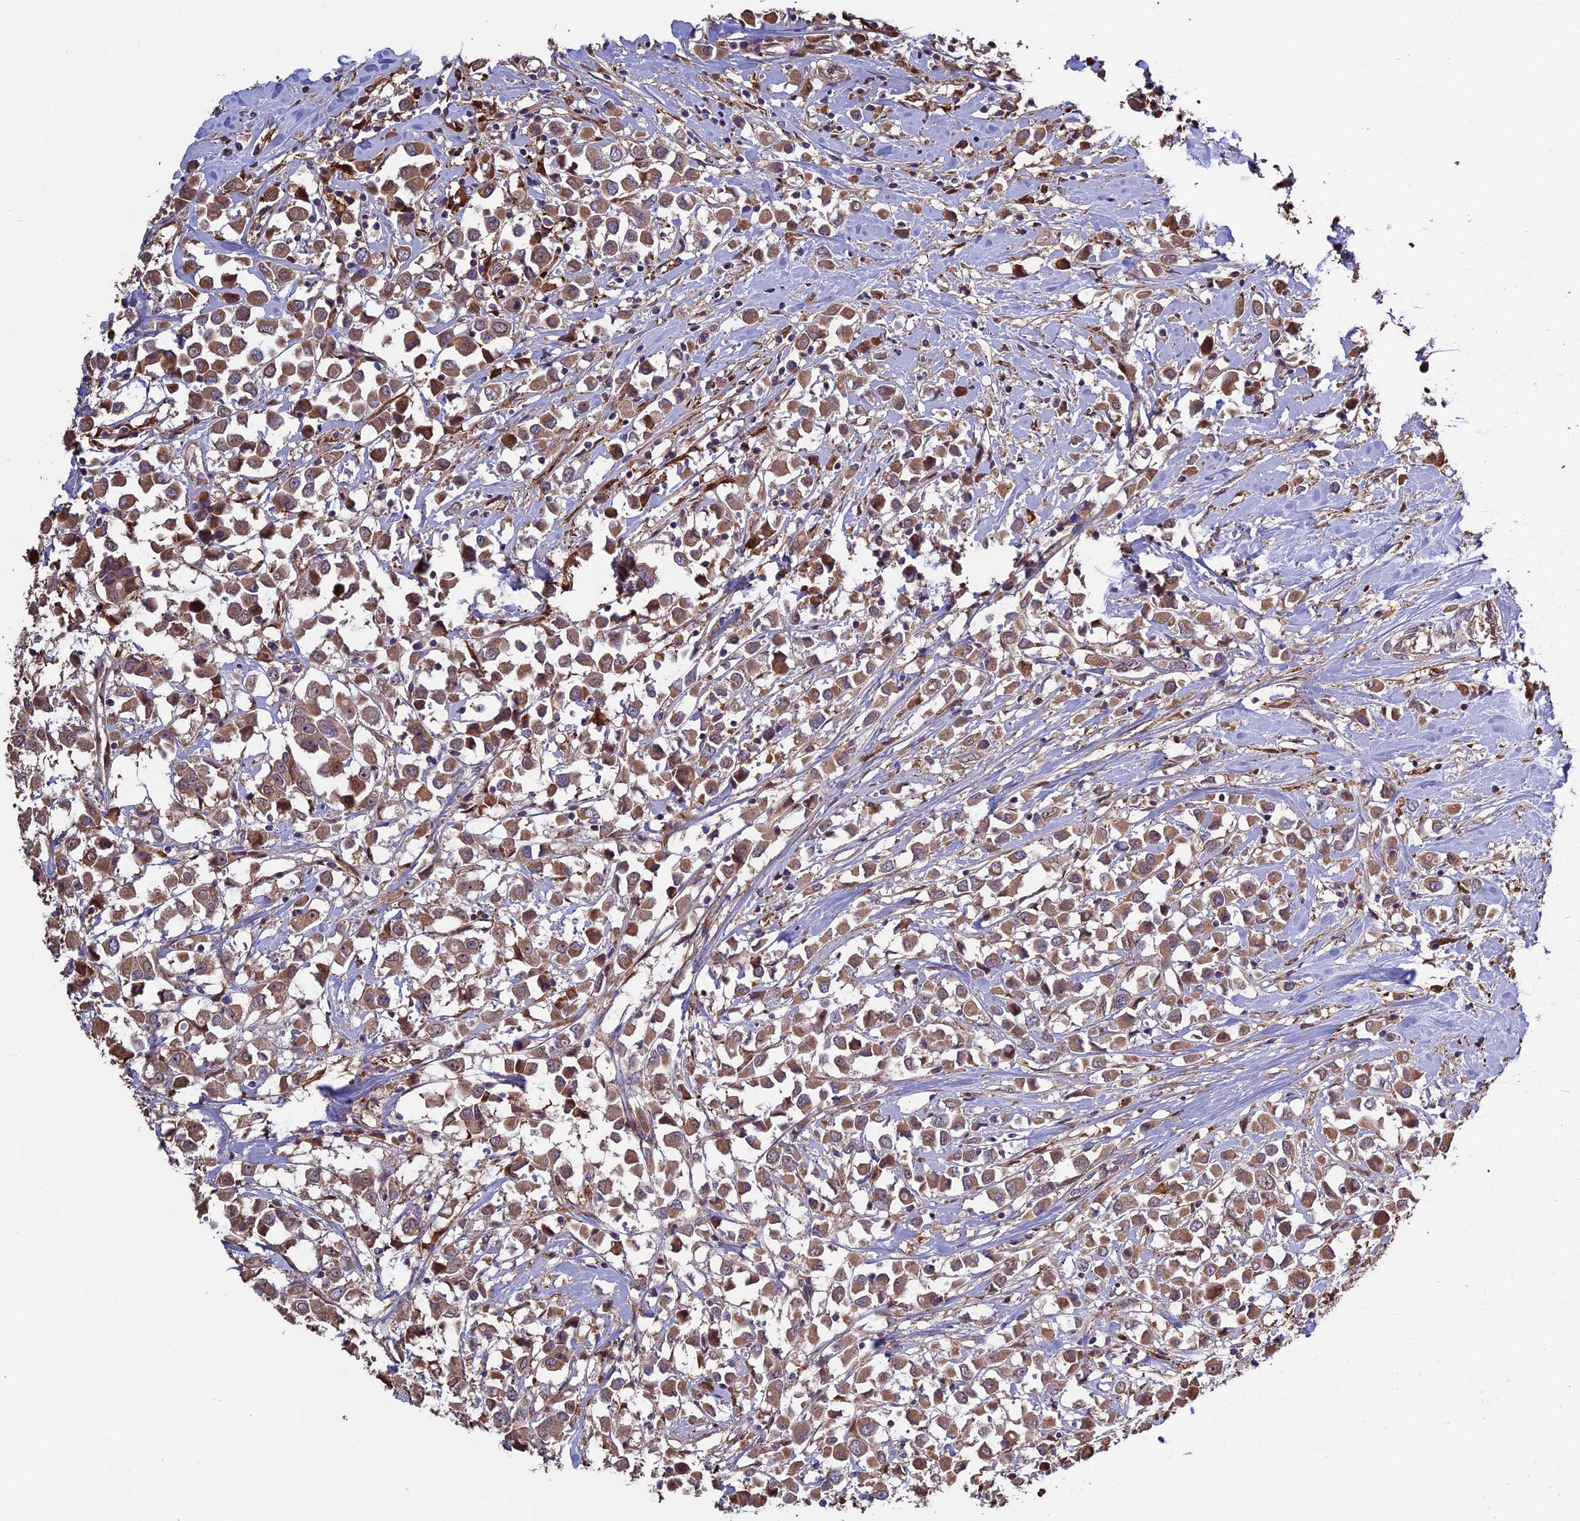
{"staining": {"intensity": "moderate", "quantity": ">75%", "location": "cytoplasmic/membranous"}, "tissue": "breast cancer", "cell_type": "Tumor cells", "image_type": "cancer", "snomed": [{"axis": "morphology", "description": "Duct carcinoma"}, {"axis": "topography", "description": "Breast"}], "caption": "Immunohistochemical staining of human infiltrating ductal carcinoma (breast) shows medium levels of moderate cytoplasmic/membranous protein expression in approximately >75% of tumor cells.", "gene": "VWA3A", "patient": {"sex": "female", "age": 61}}